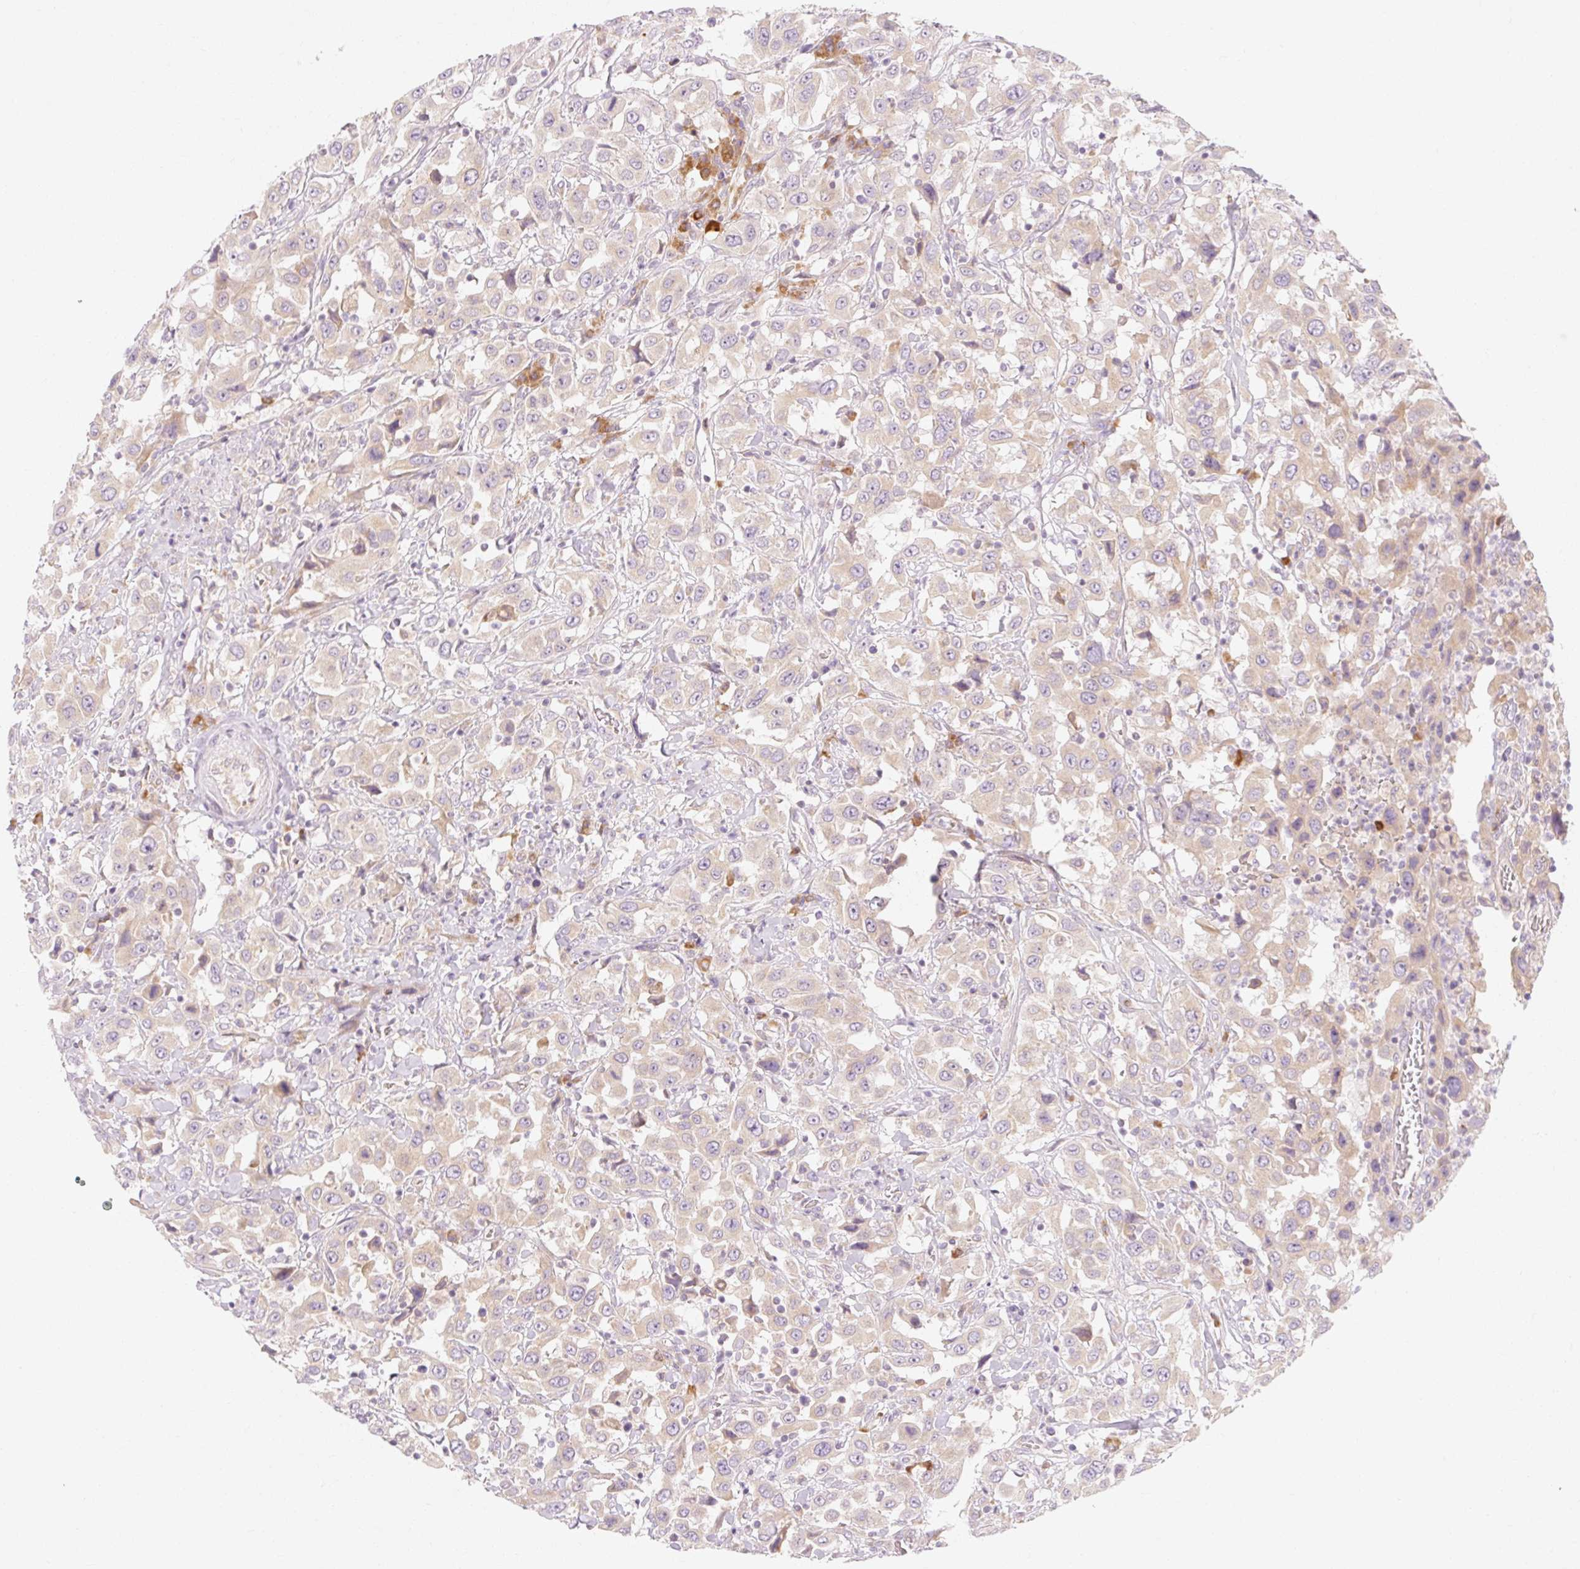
{"staining": {"intensity": "weak", "quantity": ">75%", "location": "cytoplasmic/membranous"}, "tissue": "urothelial cancer", "cell_type": "Tumor cells", "image_type": "cancer", "snomed": [{"axis": "morphology", "description": "Urothelial carcinoma, High grade"}, {"axis": "topography", "description": "Urinary bladder"}], "caption": "Weak cytoplasmic/membranous protein staining is present in about >75% of tumor cells in urothelial carcinoma (high-grade).", "gene": "MYO1D", "patient": {"sex": "male", "age": 61}}